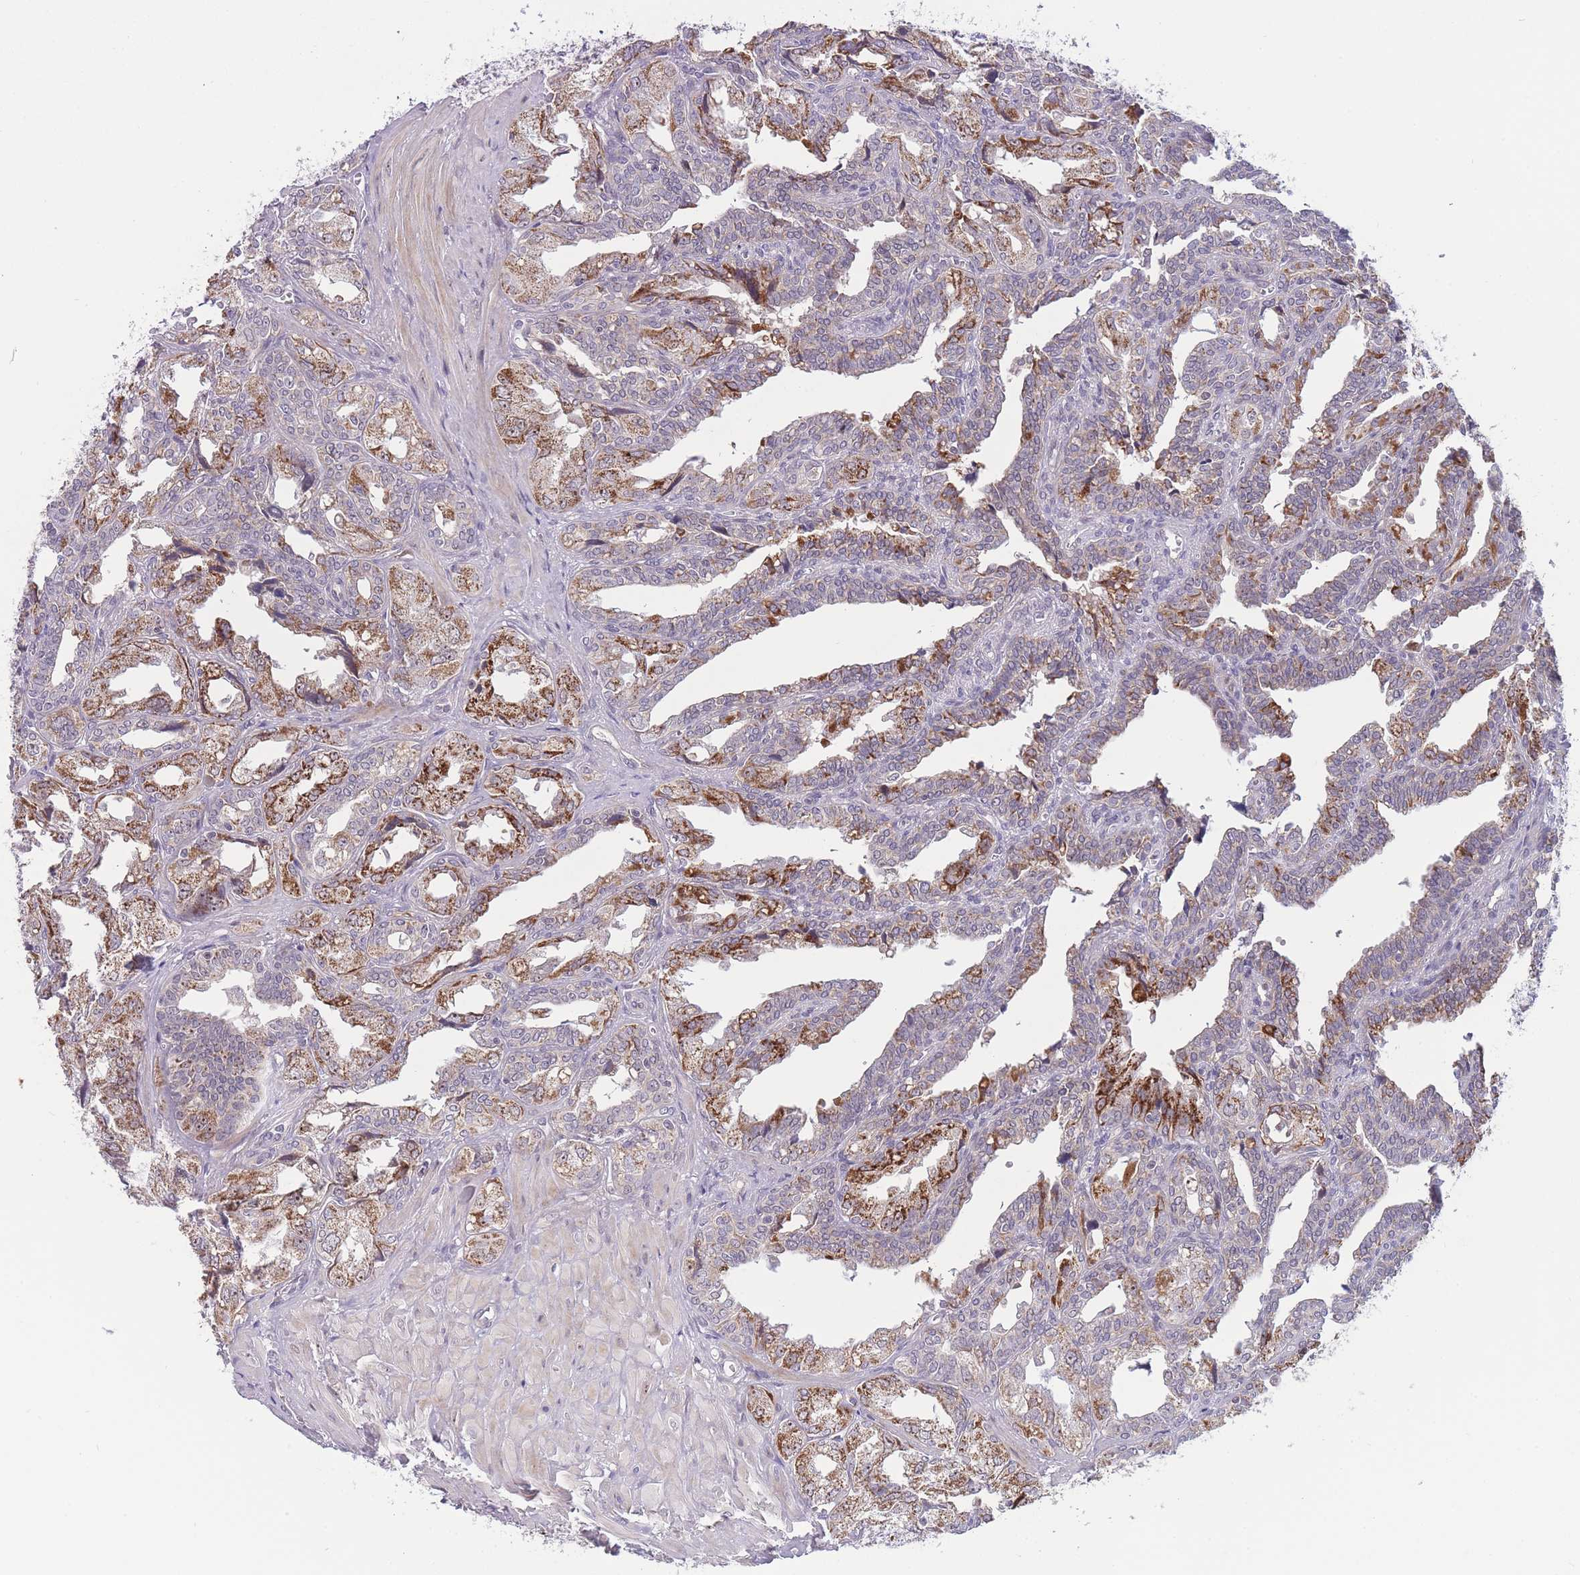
{"staining": {"intensity": "strong", "quantity": "25%-75%", "location": "cytoplasmic/membranous"}, "tissue": "seminal vesicle", "cell_type": "Glandular cells", "image_type": "normal", "snomed": [{"axis": "morphology", "description": "Normal tissue, NOS"}, {"axis": "topography", "description": "Seminal veicle"}], "caption": "Strong cytoplasmic/membranous protein expression is identified in approximately 25%-75% of glandular cells in seminal vesicle. The staining is performed using DAB (3,3'-diaminobenzidine) brown chromogen to label protein expression. The nuclei are counter-stained blue using hematoxylin.", "gene": "MCIDAS", "patient": {"sex": "male", "age": 67}}